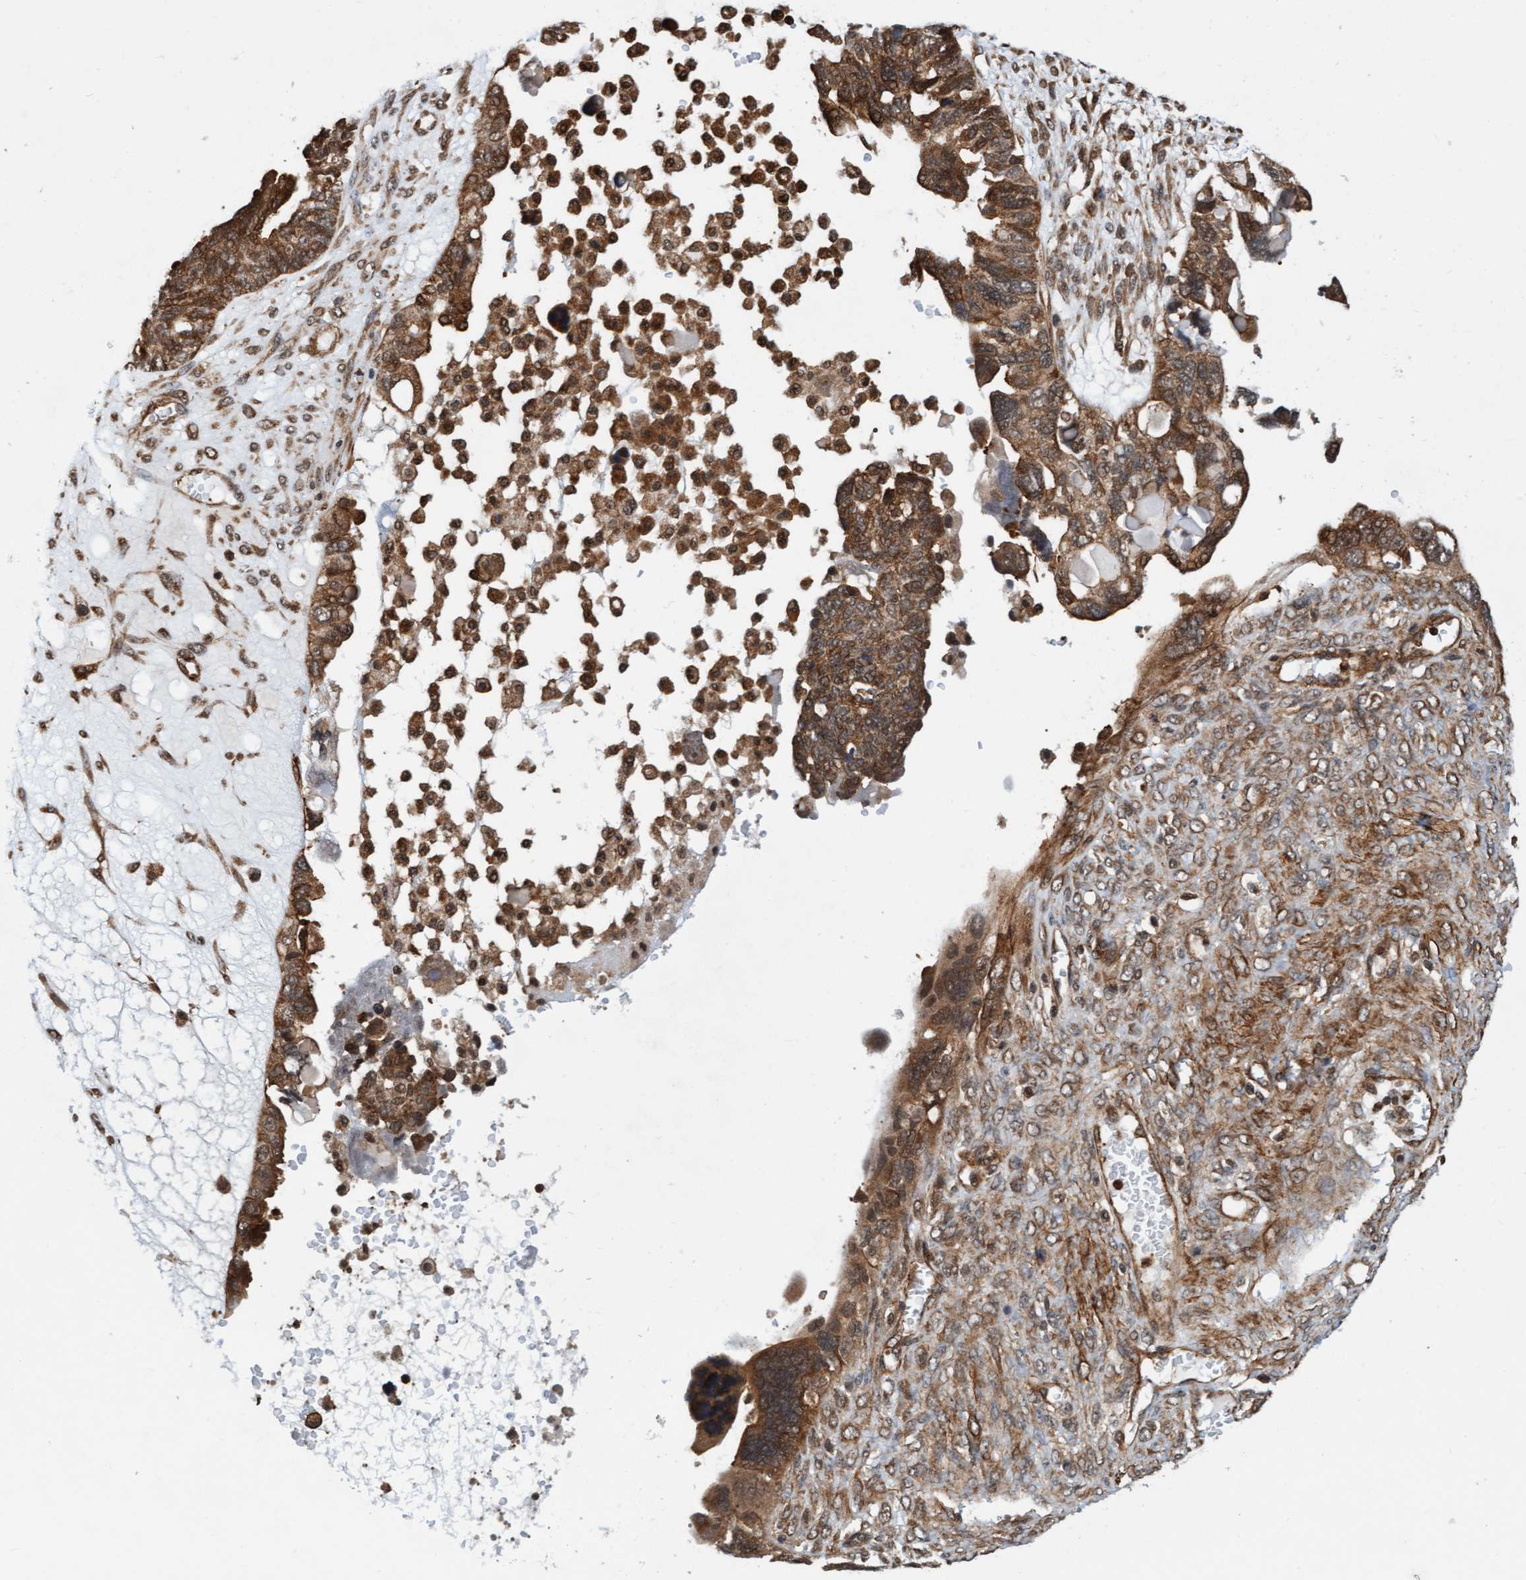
{"staining": {"intensity": "moderate", "quantity": ">75%", "location": "cytoplasmic/membranous,nuclear"}, "tissue": "ovarian cancer", "cell_type": "Tumor cells", "image_type": "cancer", "snomed": [{"axis": "morphology", "description": "Cystadenocarcinoma, serous, NOS"}, {"axis": "topography", "description": "Ovary"}], "caption": "Tumor cells demonstrate medium levels of moderate cytoplasmic/membranous and nuclear positivity in approximately >75% of cells in human ovarian cancer. (DAB (3,3'-diaminobenzidine) IHC with brightfield microscopy, high magnification).", "gene": "STXBP4", "patient": {"sex": "female", "age": 79}}